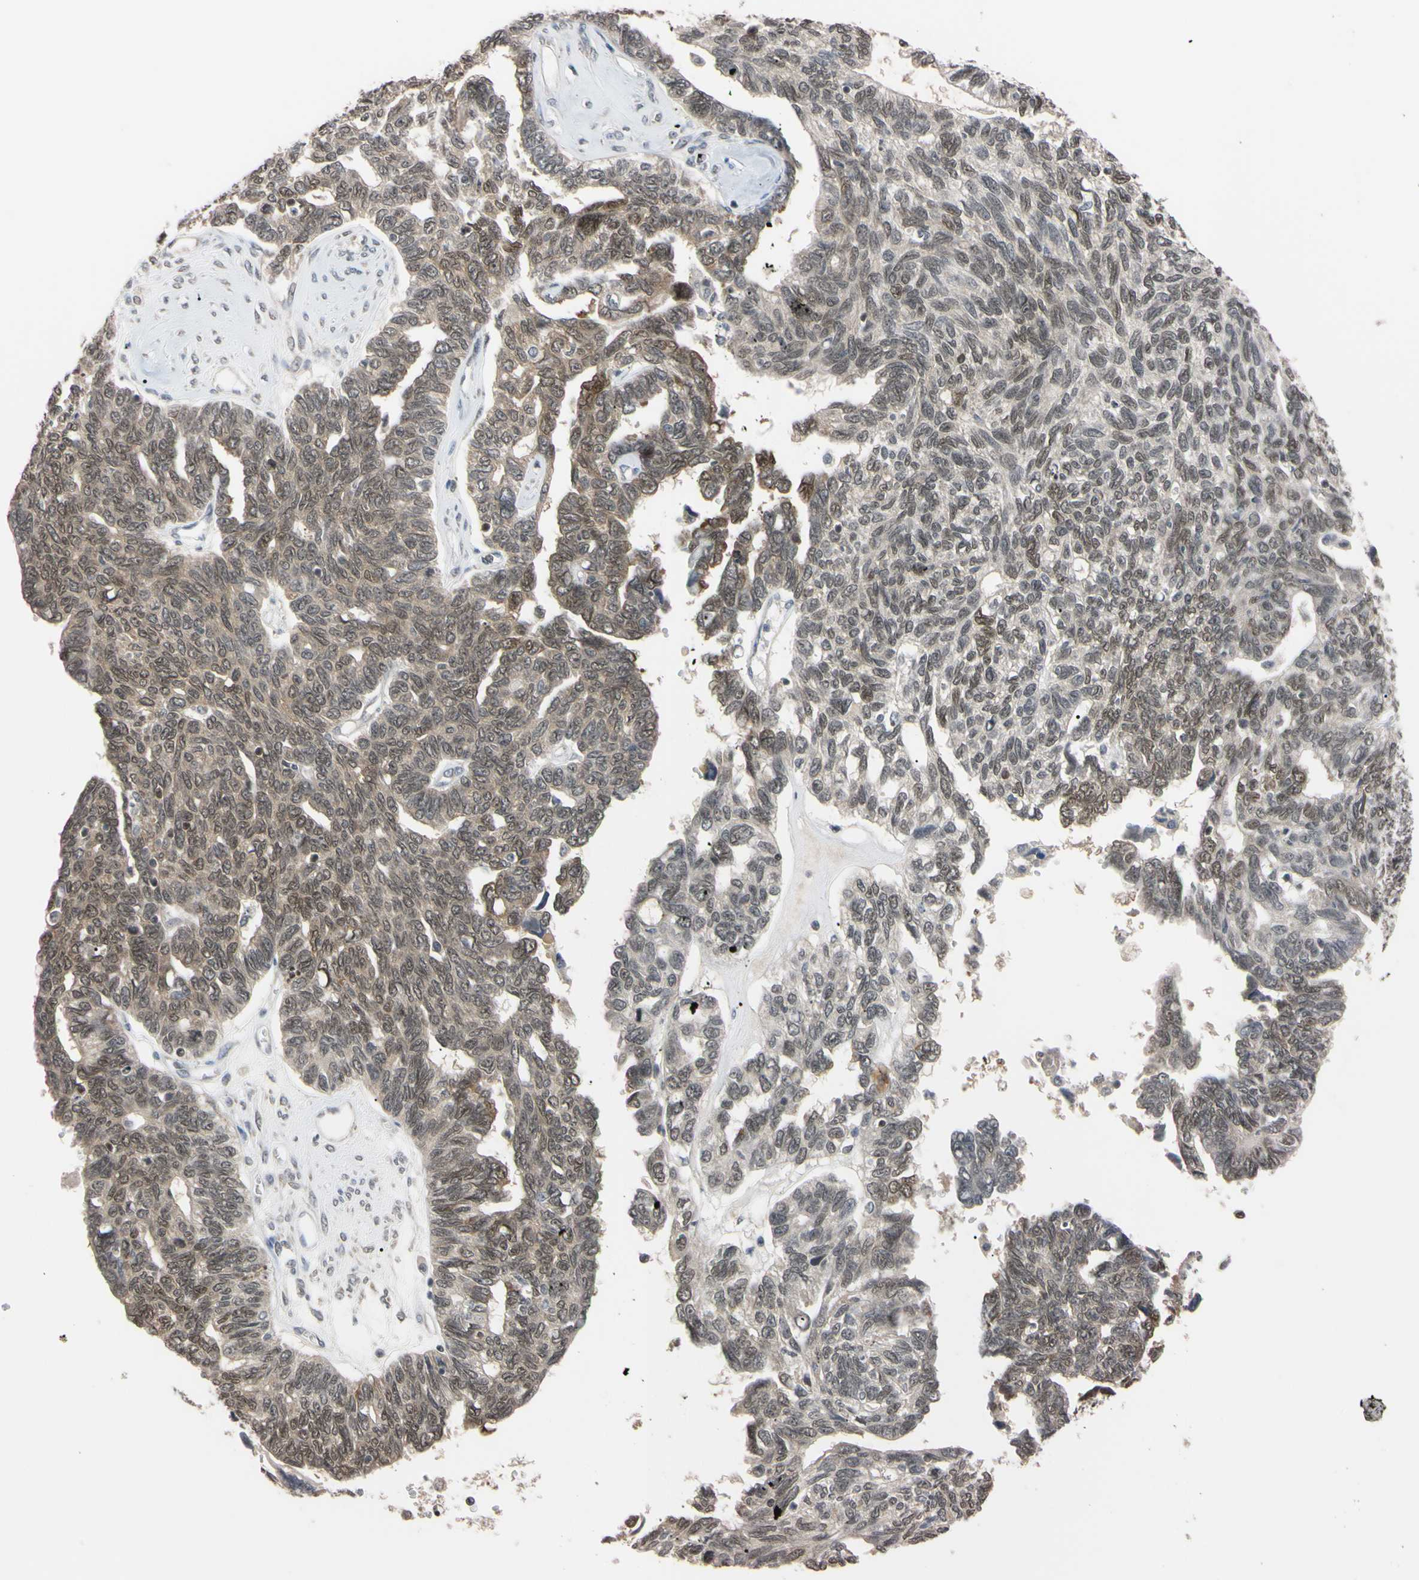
{"staining": {"intensity": "weak", "quantity": ">75%", "location": "cytoplasmic/membranous,nuclear"}, "tissue": "ovarian cancer", "cell_type": "Tumor cells", "image_type": "cancer", "snomed": [{"axis": "morphology", "description": "Cystadenocarcinoma, serous, NOS"}, {"axis": "topography", "description": "Ovary"}], "caption": "Tumor cells demonstrate low levels of weak cytoplasmic/membranous and nuclear positivity in approximately >75% of cells in human serous cystadenocarcinoma (ovarian).", "gene": "UBE2I", "patient": {"sex": "female", "age": 79}}